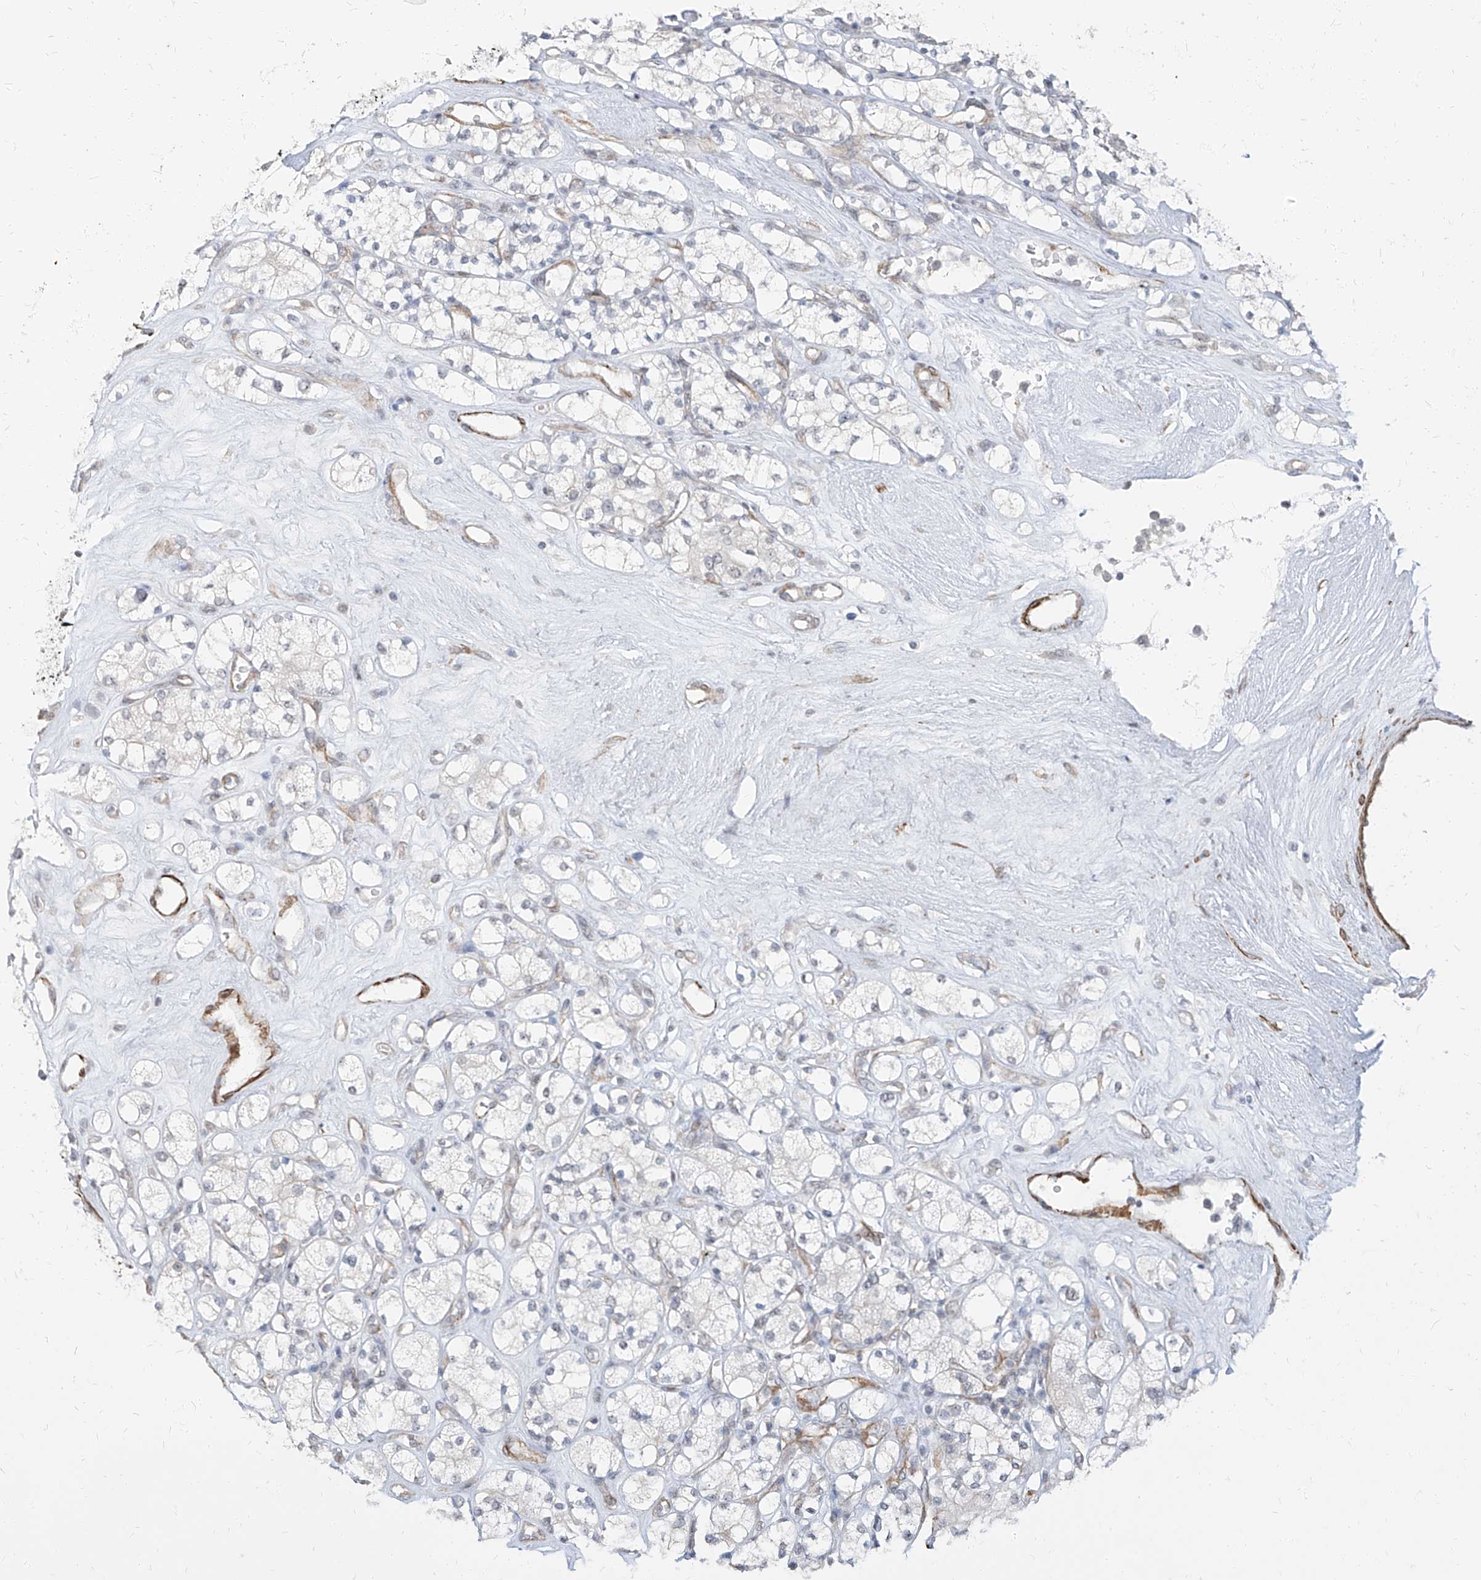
{"staining": {"intensity": "negative", "quantity": "none", "location": "none"}, "tissue": "renal cancer", "cell_type": "Tumor cells", "image_type": "cancer", "snomed": [{"axis": "morphology", "description": "Adenocarcinoma, NOS"}, {"axis": "topography", "description": "Kidney"}], "caption": "An immunohistochemistry (IHC) image of renal cancer is shown. There is no staining in tumor cells of renal cancer.", "gene": "TXLNB", "patient": {"sex": "male", "age": 77}}